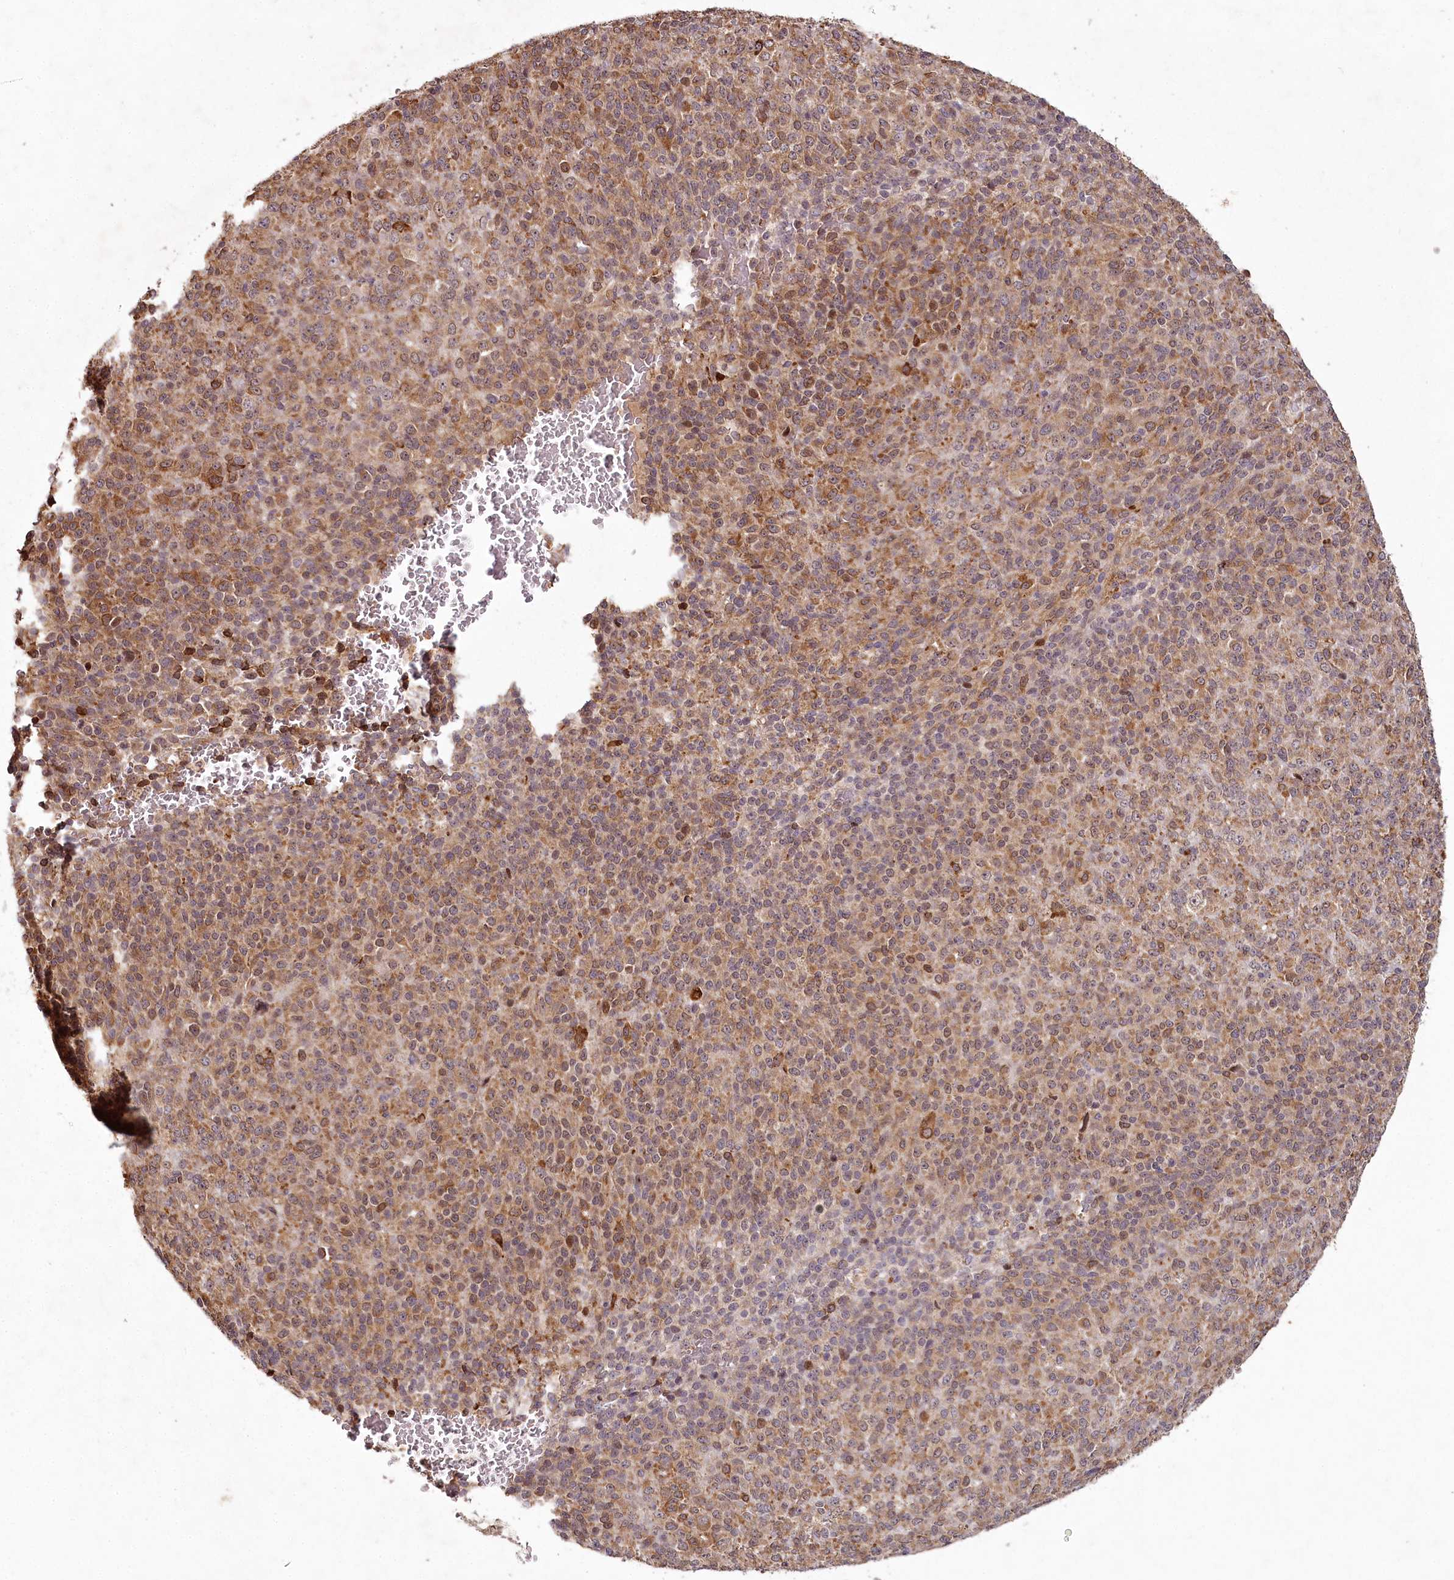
{"staining": {"intensity": "moderate", "quantity": ">75%", "location": "cytoplasmic/membranous,nuclear"}, "tissue": "melanoma", "cell_type": "Tumor cells", "image_type": "cancer", "snomed": [{"axis": "morphology", "description": "Malignant melanoma, Metastatic site"}, {"axis": "topography", "description": "Brain"}], "caption": "Malignant melanoma (metastatic site) stained with a brown dye displays moderate cytoplasmic/membranous and nuclear positive staining in approximately >75% of tumor cells.", "gene": "ALKBH8", "patient": {"sex": "female", "age": 56}}